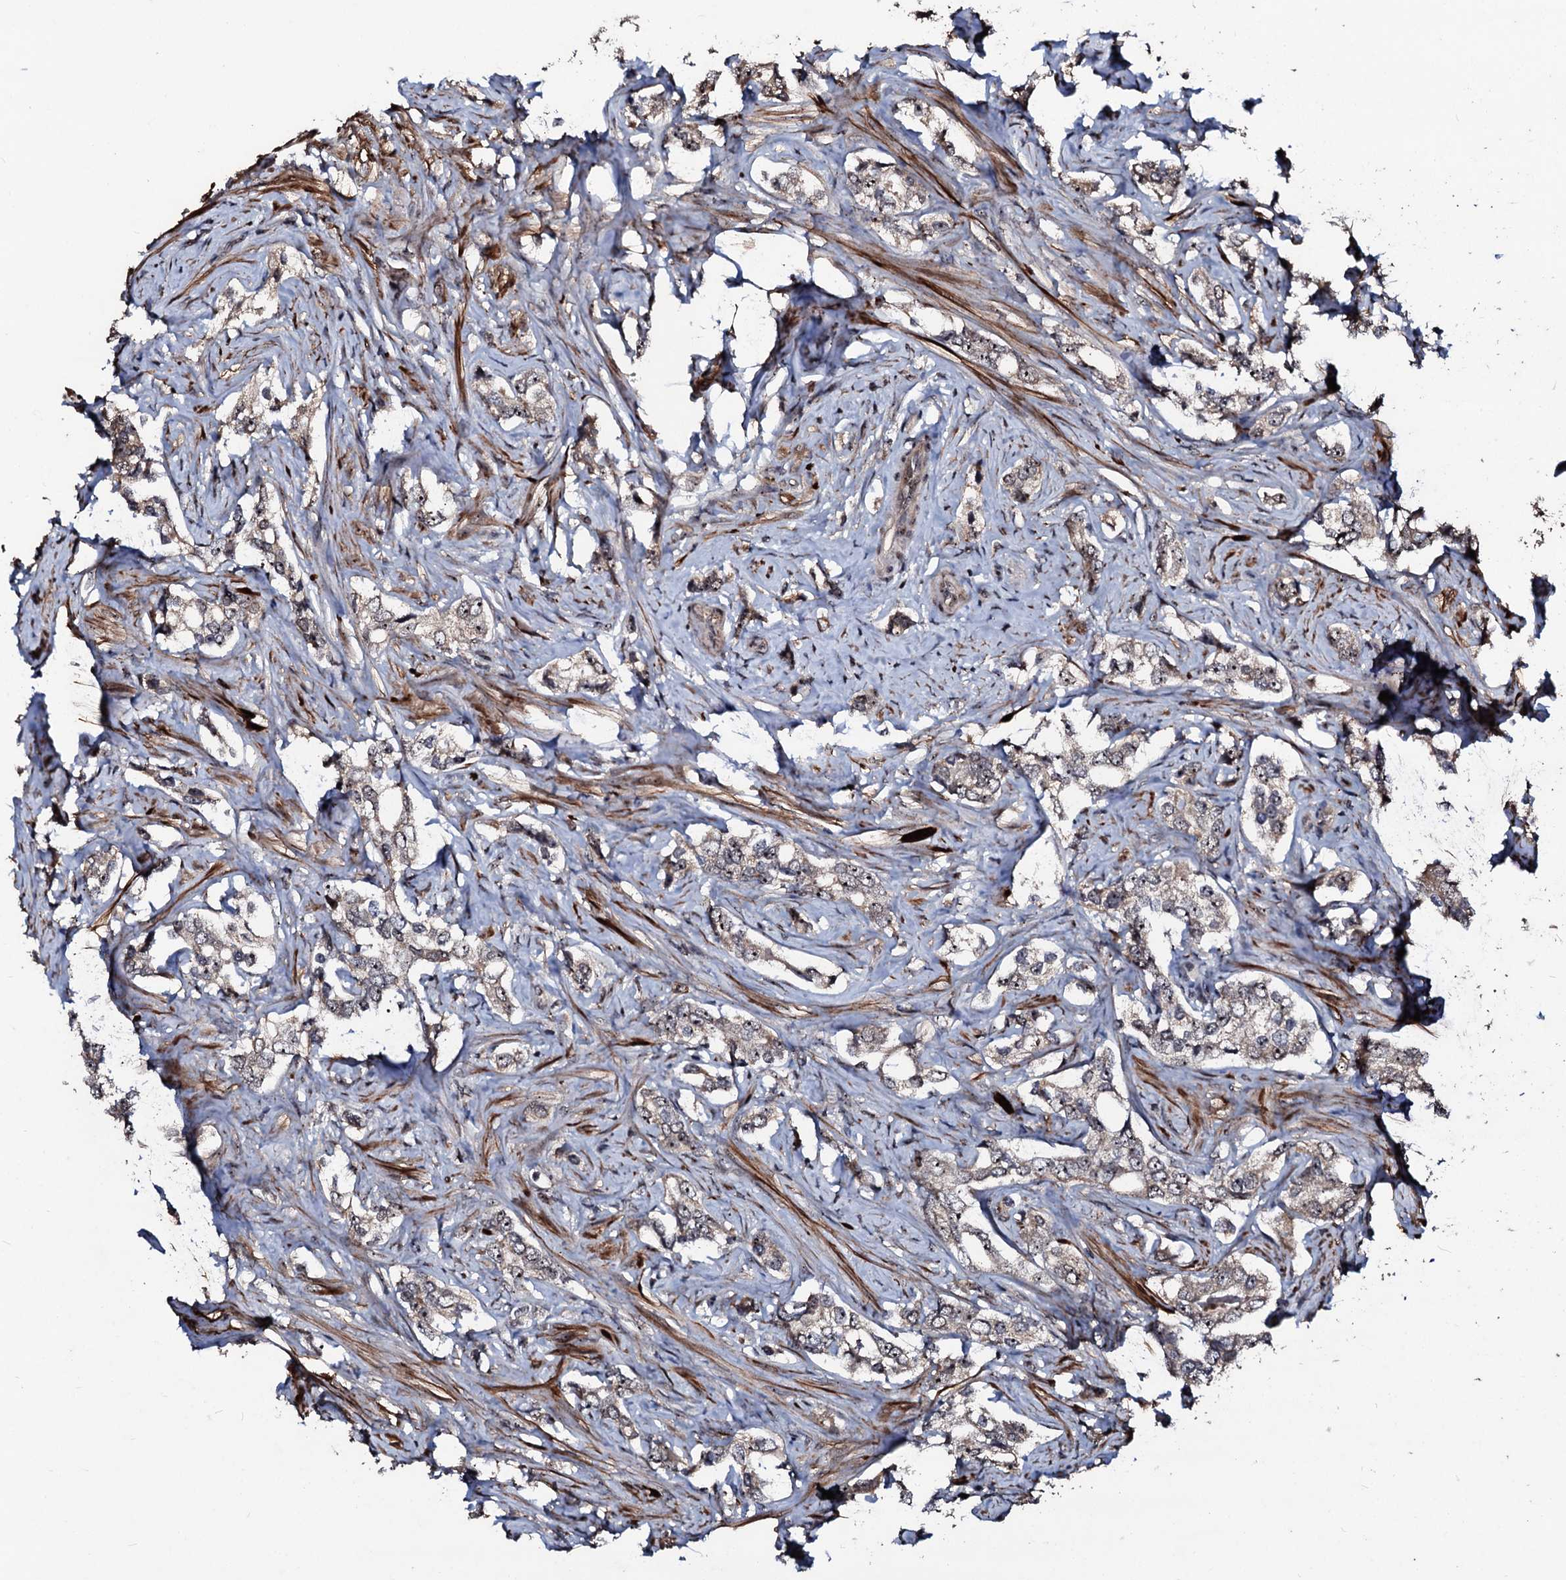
{"staining": {"intensity": "weak", "quantity": ">75%", "location": "cytoplasmic/membranous"}, "tissue": "prostate cancer", "cell_type": "Tumor cells", "image_type": "cancer", "snomed": [{"axis": "morphology", "description": "Adenocarcinoma, High grade"}, {"axis": "topography", "description": "Prostate"}], "caption": "Immunohistochemical staining of prostate cancer shows weak cytoplasmic/membranous protein expression in approximately >75% of tumor cells.", "gene": "SUPT7L", "patient": {"sex": "male", "age": 66}}